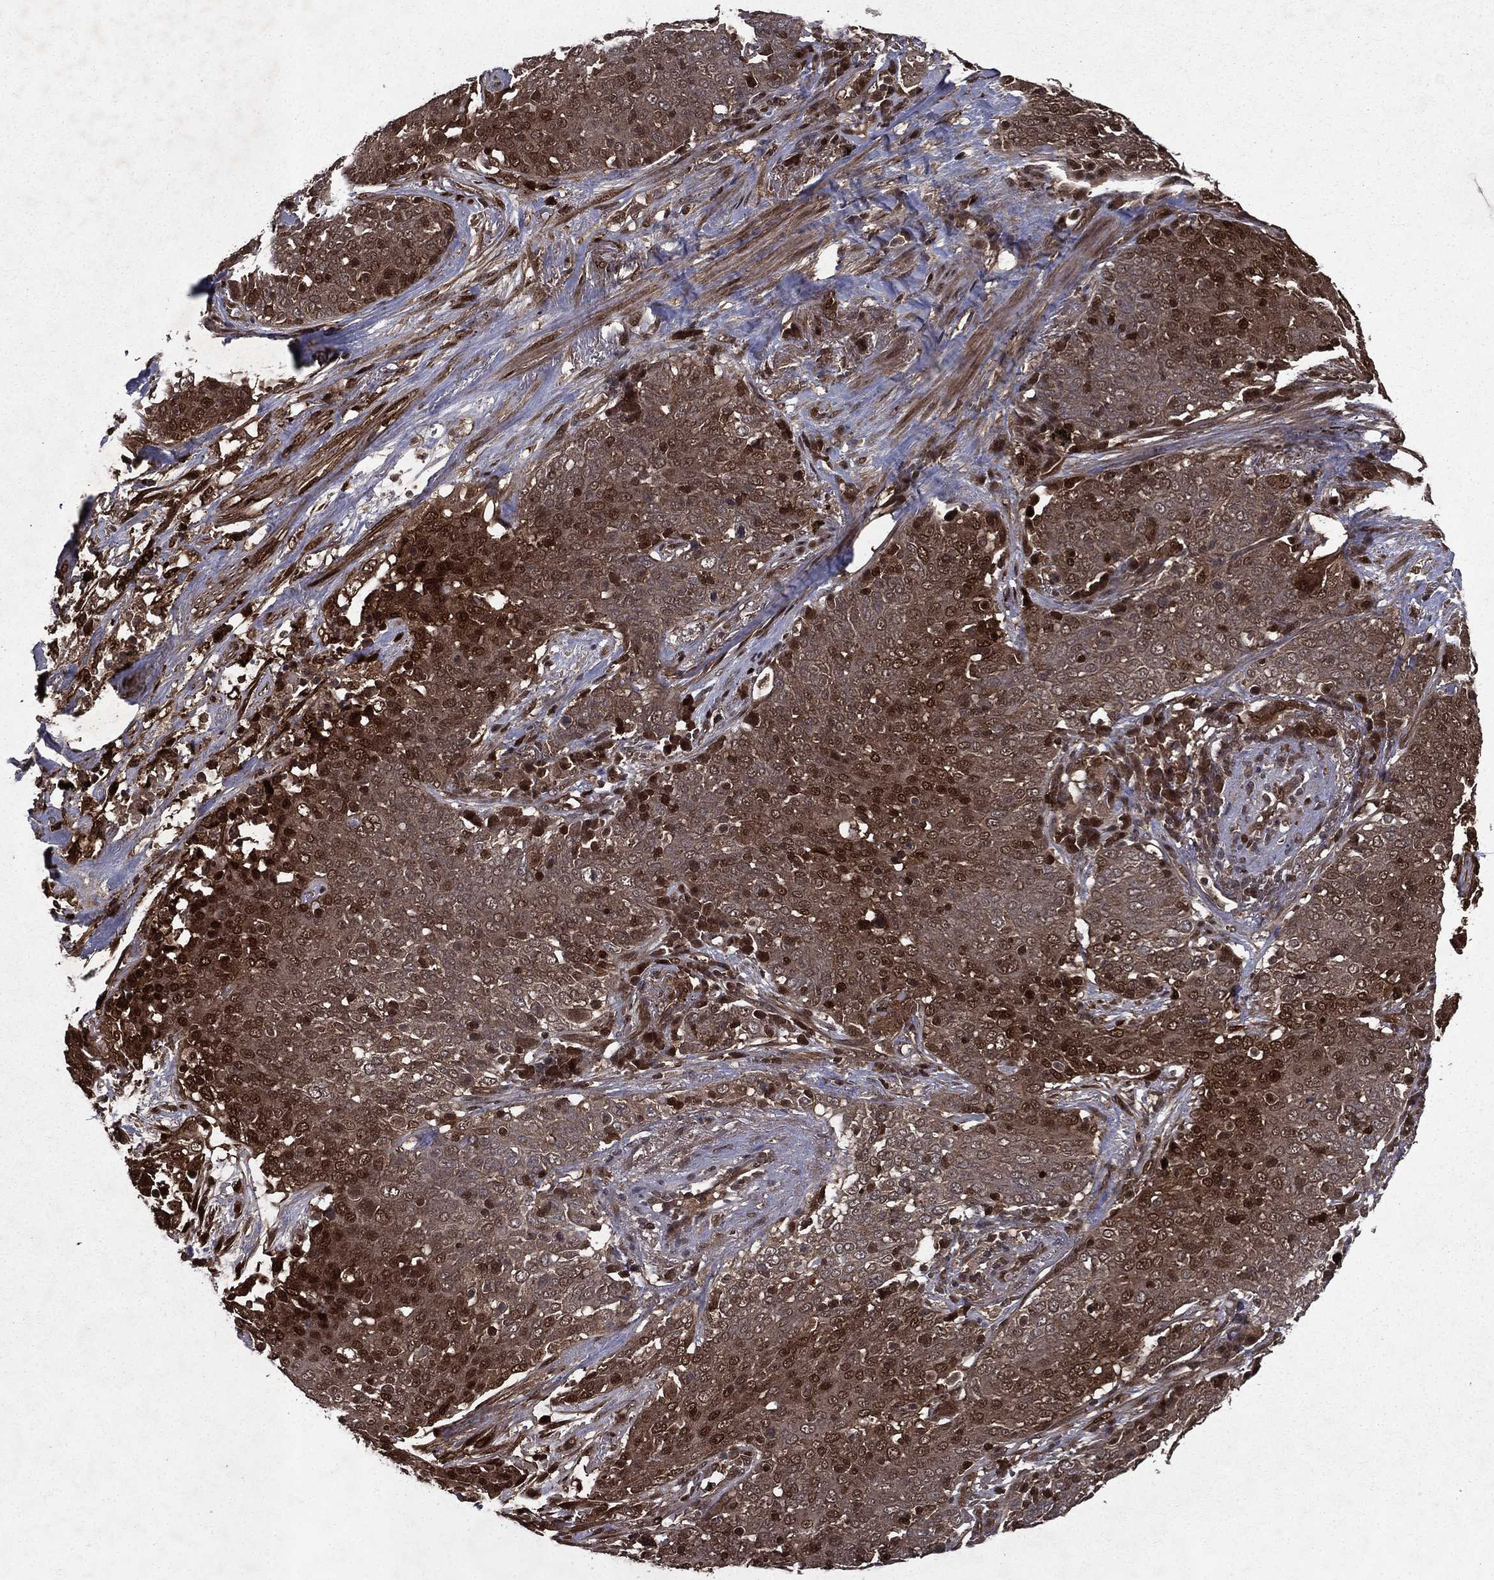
{"staining": {"intensity": "strong", "quantity": "<25%", "location": "cytoplasmic/membranous,nuclear"}, "tissue": "lung cancer", "cell_type": "Tumor cells", "image_type": "cancer", "snomed": [{"axis": "morphology", "description": "Squamous cell carcinoma, NOS"}, {"axis": "topography", "description": "Lung"}], "caption": "Human lung squamous cell carcinoma stained with a brown dye displays strong cytoplasmic/membranous and nuclear positive staining in approximately <25% of tumor cells.", "gene": "FGD1", "patient": {"sex": "male", "age": 82}}